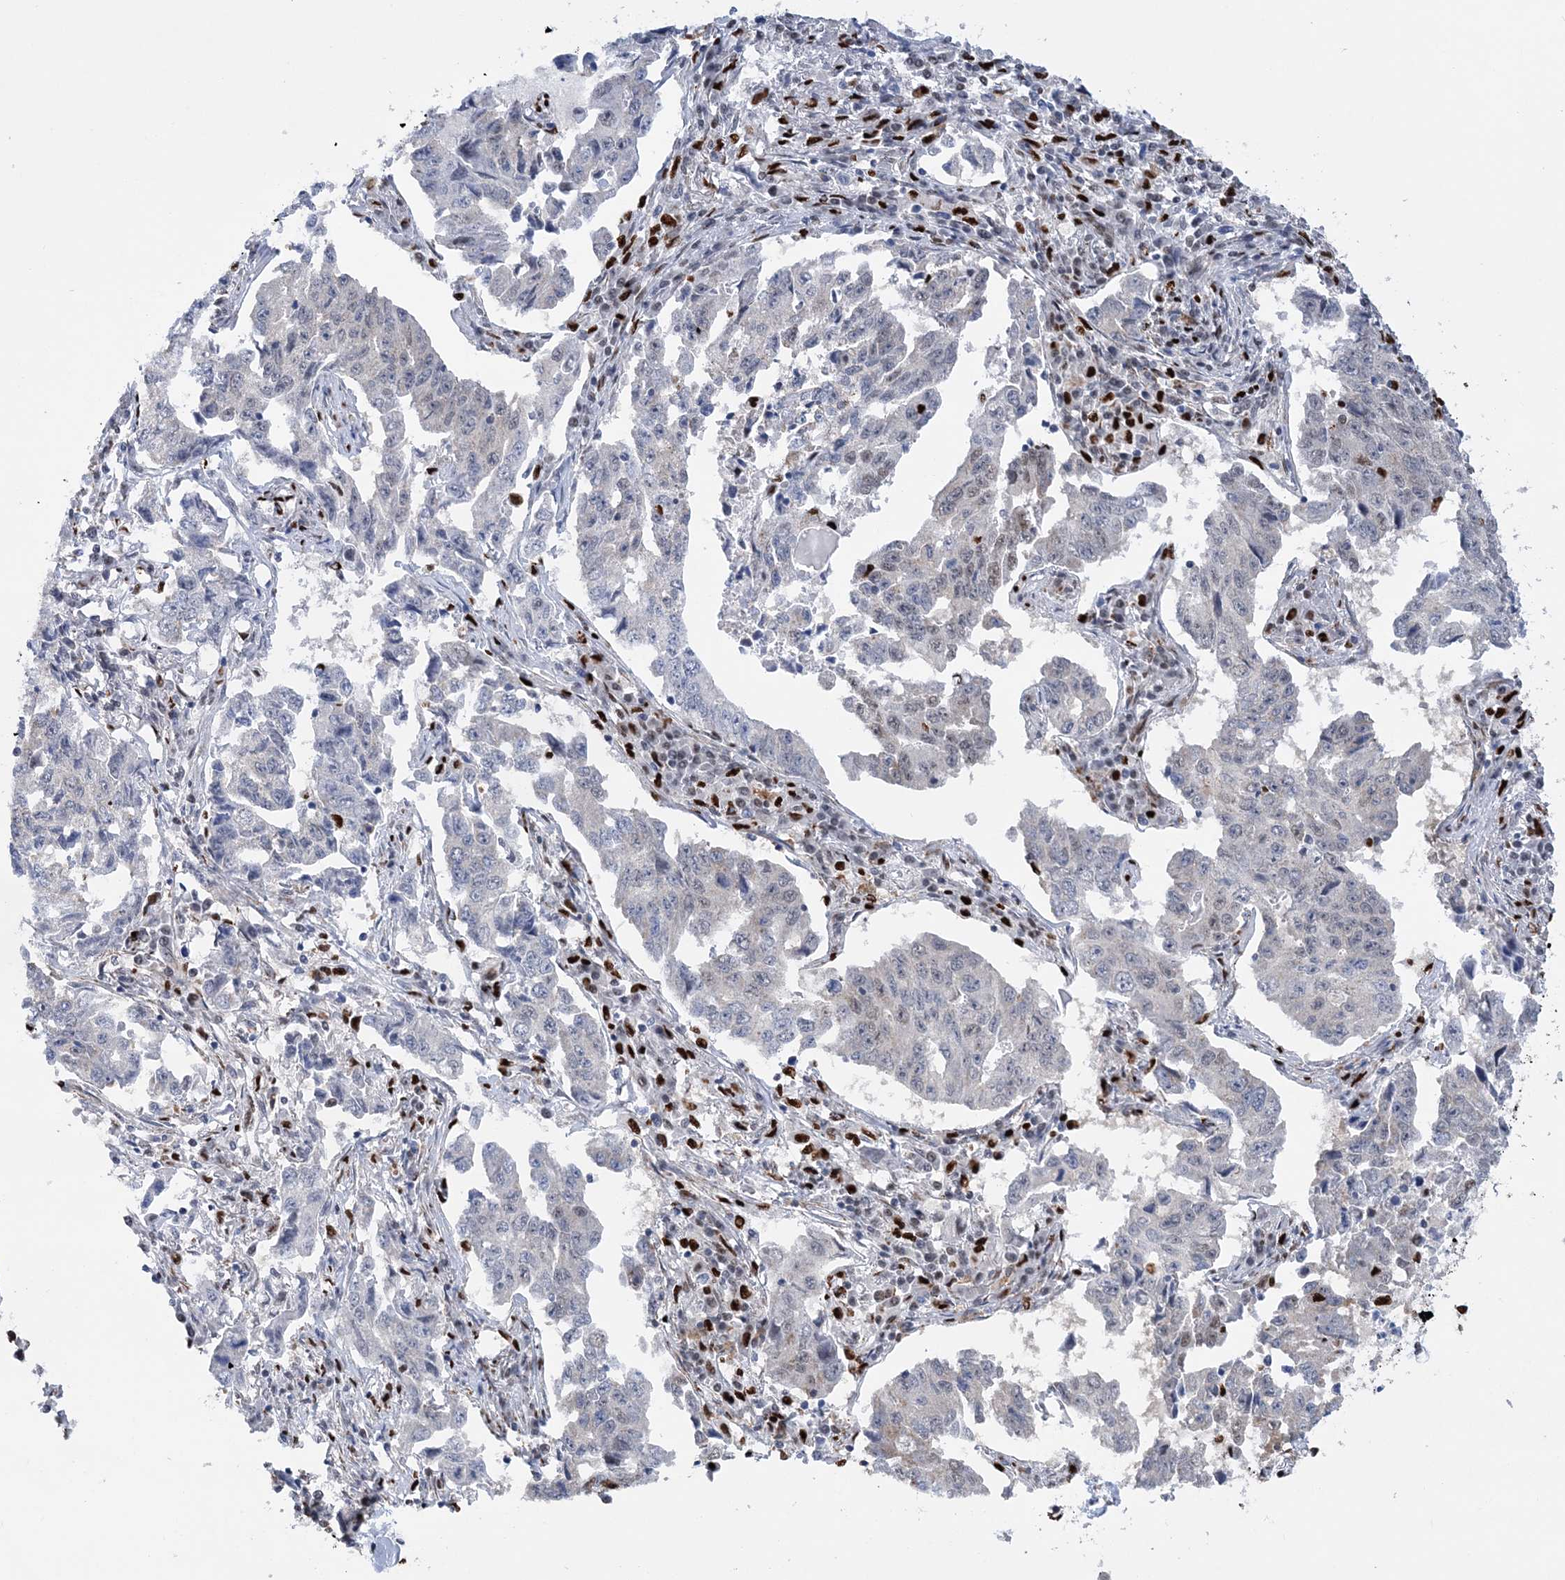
{"staining": {"intensity": "negative", "quantity": "none", "location": "none"}, "tissue": "lung cancer", "cell_type": "Tumor cells", "image_type": "cancer", "snomed": [{"axis": "morphology", "description": "Adenocarcinoma, NOS"}, {"axis": "topography", "description": "Lung"}], "caption": "A high-resolution histopathology image shows immunohistochemistry (IHC) staining of lung adenocarcinoma, which exhibits no significant expression in tumor cells.", "gene": "NIT2", "patient": {"sex": "female", "age": 51}}